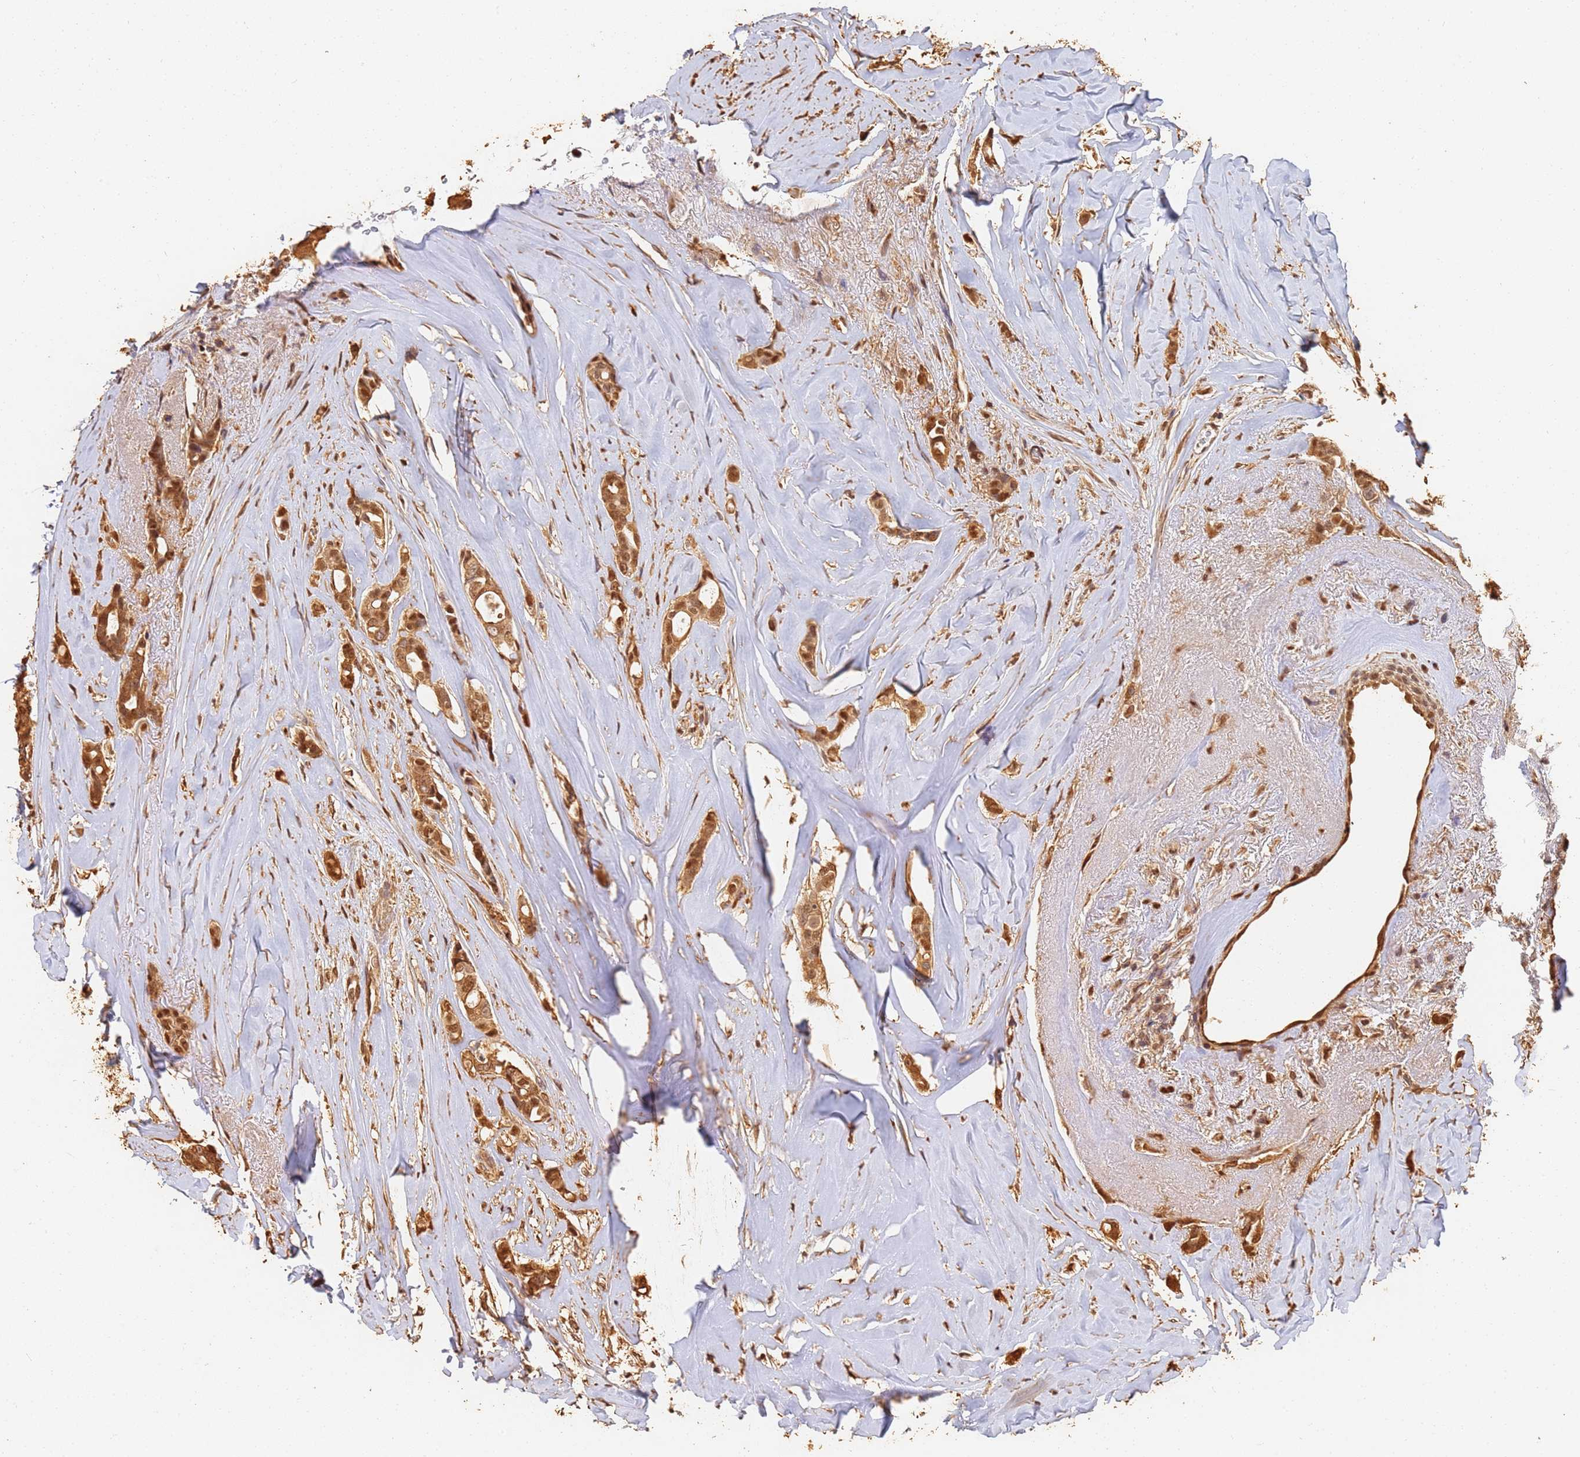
{"staining": {"intensity": "moderate", "quantity": ">75%", "location": "cytoplasmic/membranous,nuclear"}, "tissue": "breast cancer", "cell_type": "Tumor cells", "image_type": "cancer", "snomed": [{"axis": "morphology", "description": "Lobular carcinoma"}, {"axis": "topography", "description": "Breast"}], "caption": "Tumor cells exhibit moderate cytoplasmic/membranous and nuclear positivity in approximately >75% of cells in lobular carcinoma (breast). (DAB (3,3'-diaminobenzidine) IHC with brightfield microscopy, high magnification).", "gene": "JAK2", "patient": {"sex": "female", "age": 51}}